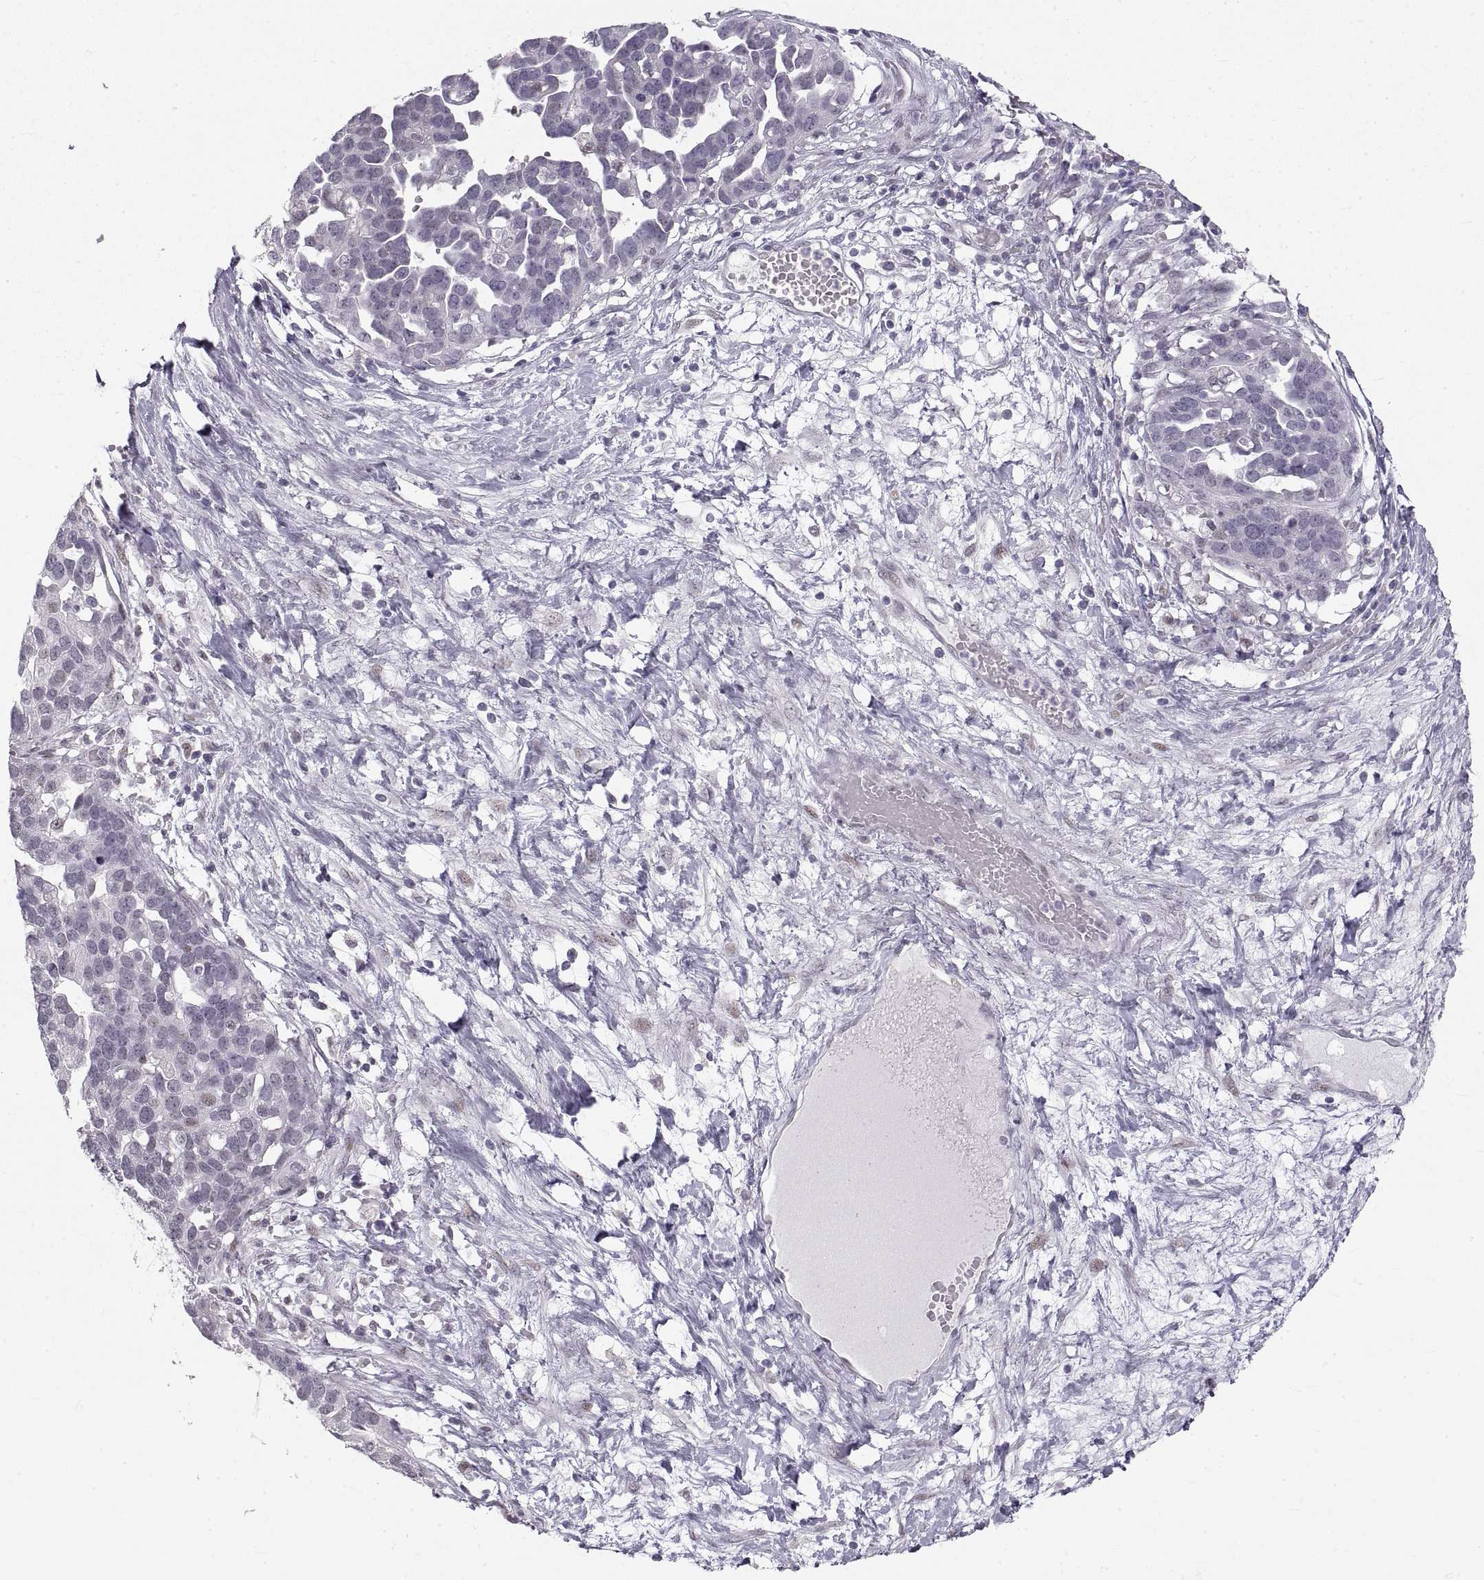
{"staining": {"intensity": "negative", "quantity": "none", "location": "none"}, "tissue": "ovarian cancer", "cell_type": "Tumor cells", "image_type": "cancer", "snomed": [{"axis": "morphology", "description": "Cystadenocarcinoma, serous, NOS"}, {"axis": "topography", "description": "Ovary"}], "caption": "There is no significant positivity in tumor cells of ovarian cancer (serous cystadenocarcinoma). The staining was performed using DAB (3,3'-diaminobenzidine) to visualize the protein expression in brown, while the nuclei were stained in blue with hematoxylin (Magnification: 20x).", "gene": "NANOS3", "patient": {"sex": "female", "age": 54}}